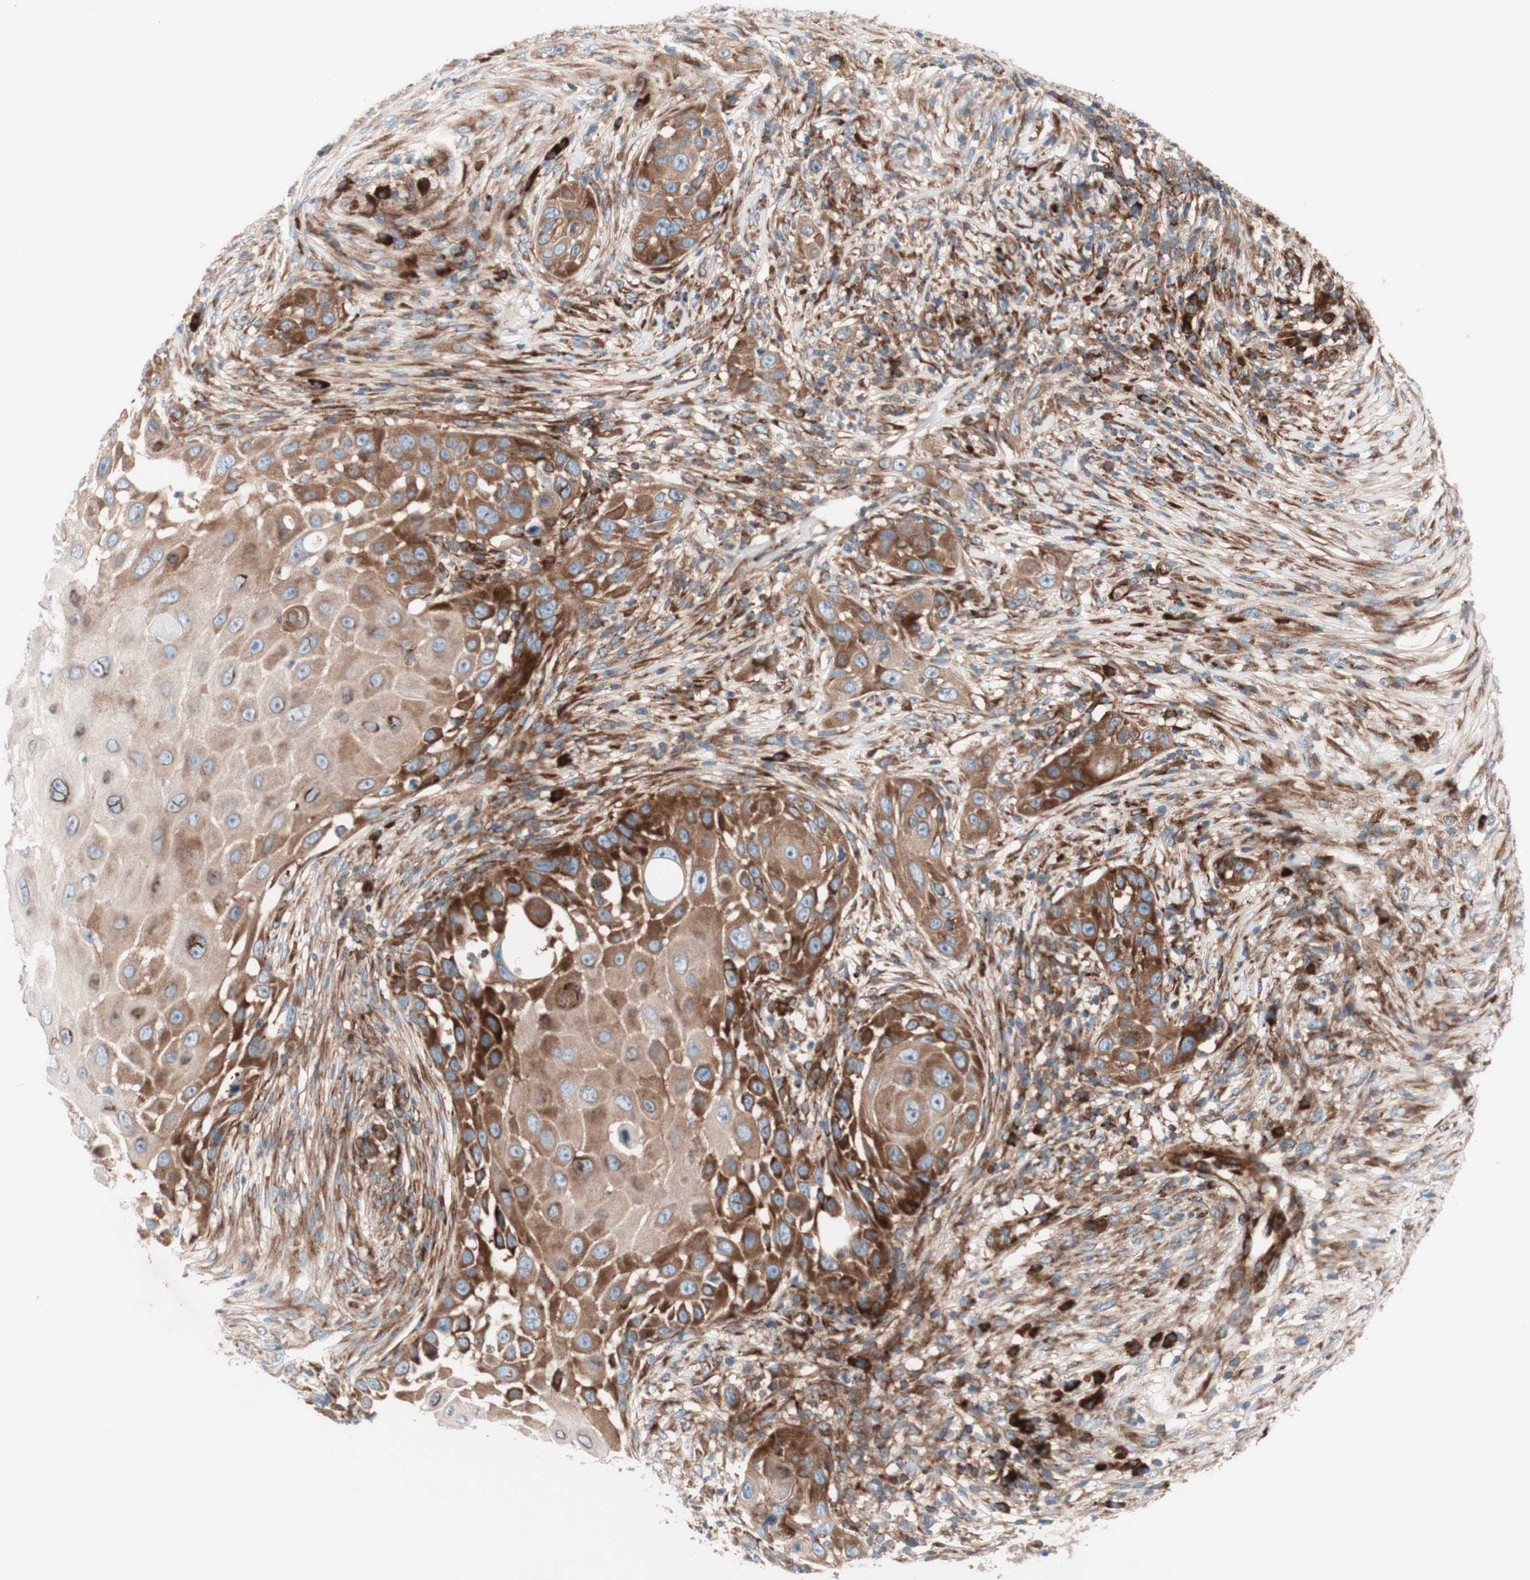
{"staining": {"intensity": "moderate", "quantity": ">75%", "location": "cytoplasmic/membranous"}, "tissue": "skin cancer", "cell_type": "Tumor cells", "image_type": "cancer", "snomed": [{"axis": "morphology", "description": "Squamous cell carcinoma, NOS"}, {"axis": "topography", "description": "Skin"}], "caption": "Protein expression analysis of human skin cancer reveals moderate cytoplasmic/membranous staining in approximately >75% of tumor cells.", "gene": "CCN4", "patient": {"sex": "female", "age": 44}}